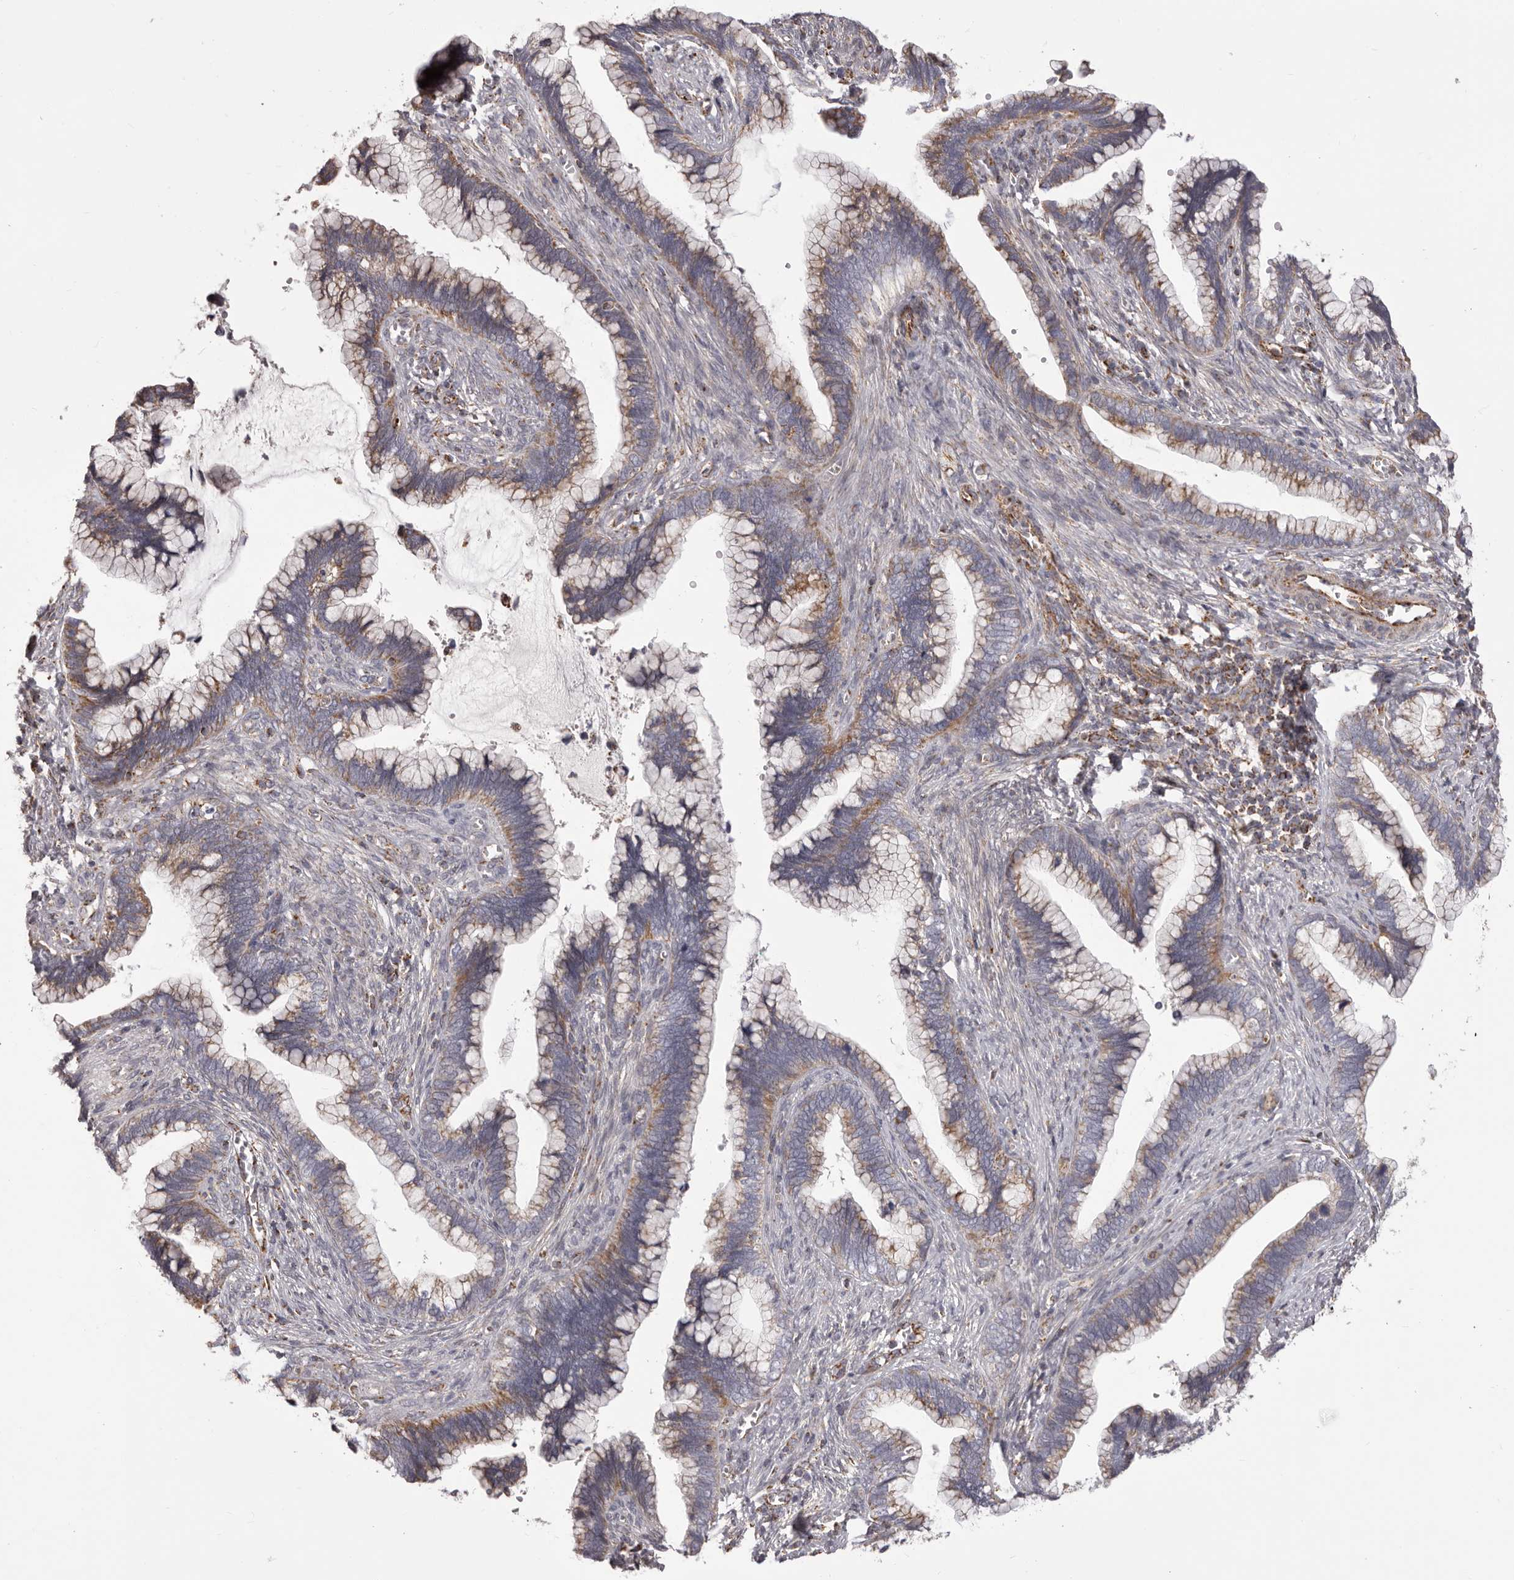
{"staining": {"intensity": "weak", "quantity": "<25%", "location": "cytoplasmic/membranous"}, "tissue": "cervical cancer", "cell_type": "Tumor cells", "image_type": "cancer", "snomed": [{"axis": "morphology", "description": "Adenocarcinoma, NOS"}, {"axis": "topography", "description": "Cervix"}], "caption": "Immunohistochemistry (IHC) image of human cervical adenocarcinoma stained for a protein (brown), which exhibits no positivity in tumor cells. (Brightfield microscopy of DAB immunohistochemistry (IHC) at high magnification).", "gene": "CHRM2", "patient": {"sex": "female", "age": 44}}